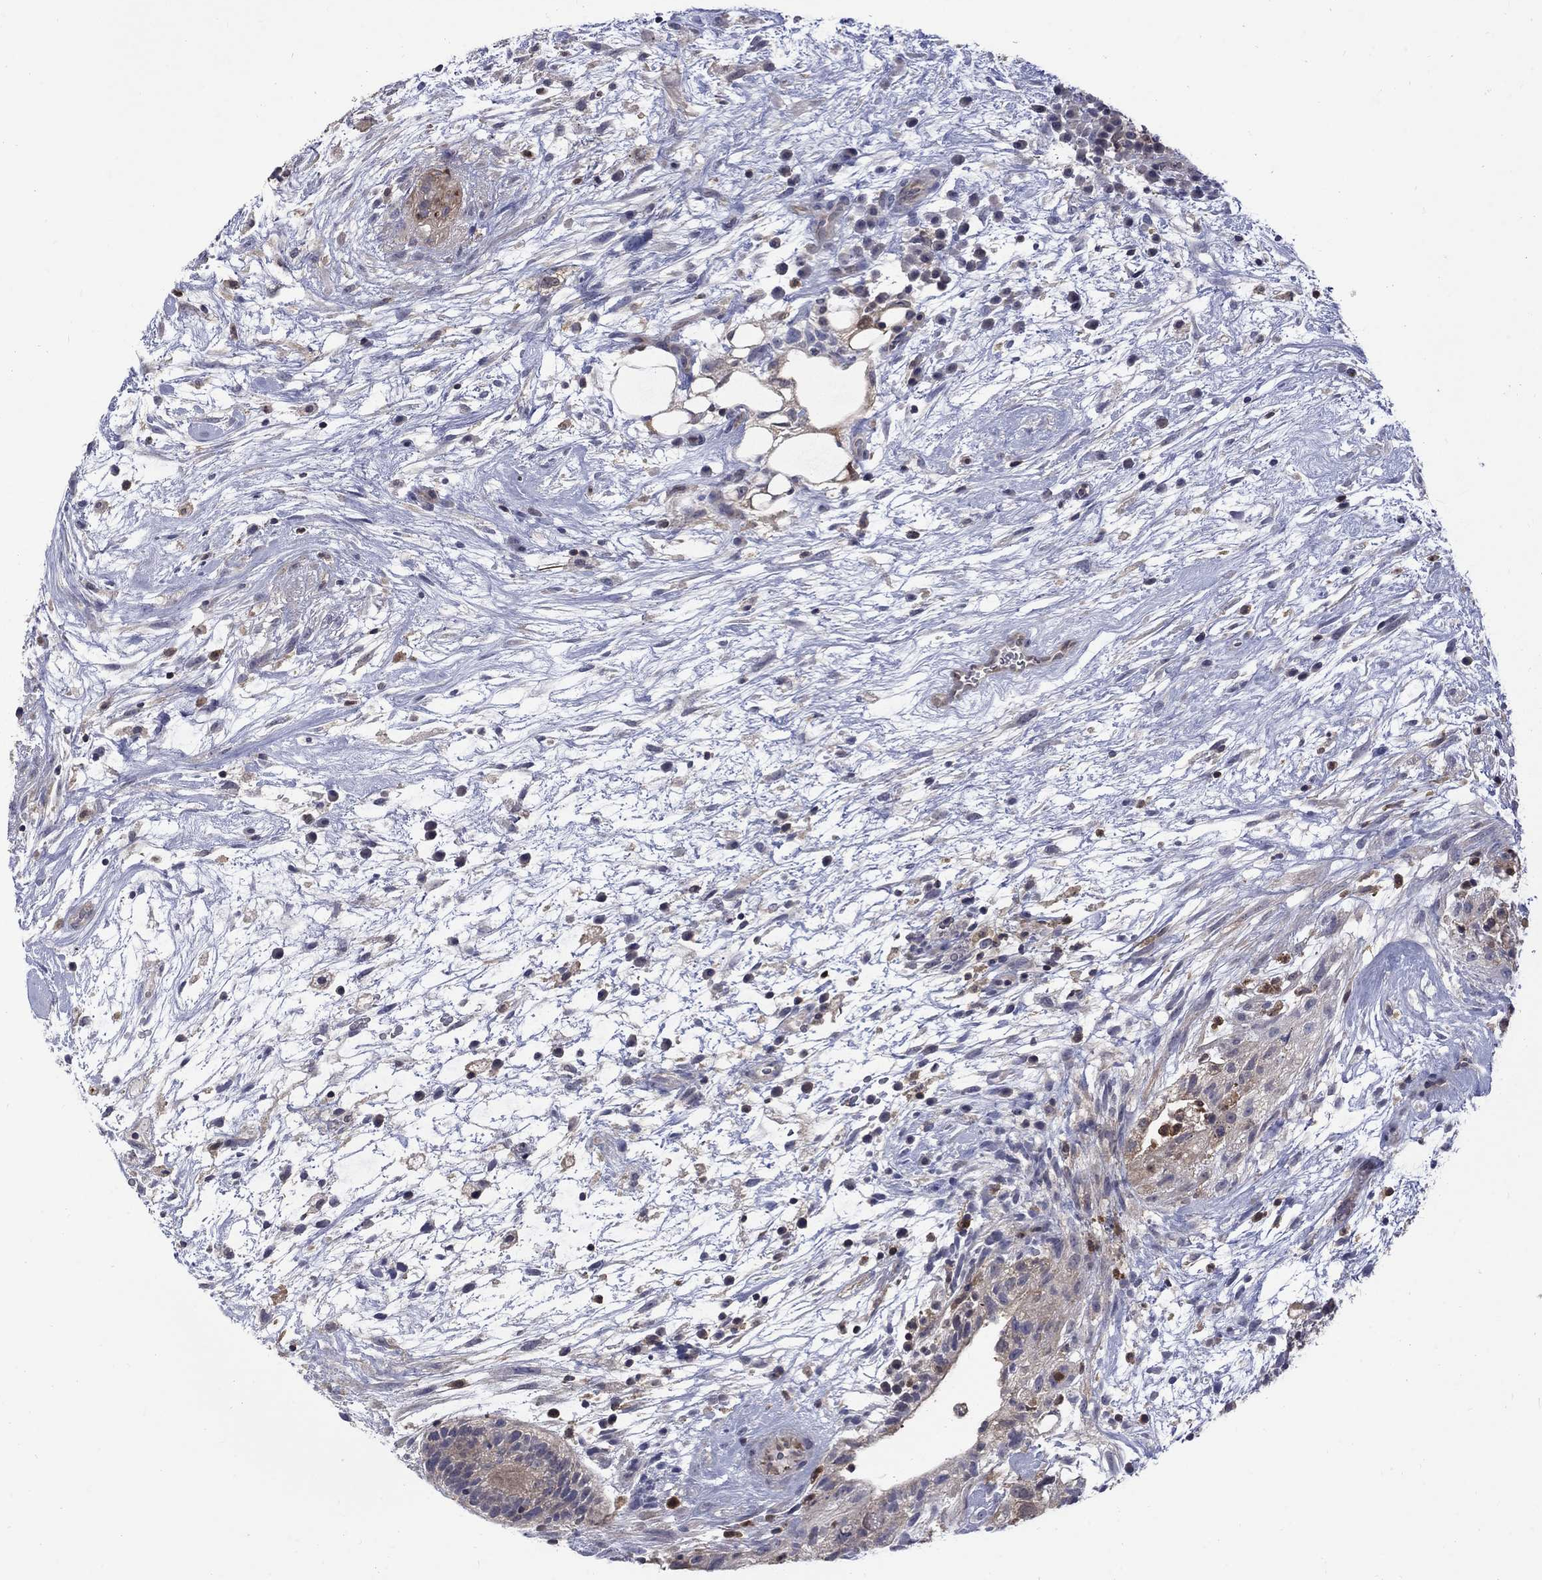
{"staining": {"intensity": "negative", "quantity": "none", "location": "none"}, "tissue": "testis cancer", "cell_type": "Tumor cells", "image_type": "cancer", "snomed": [{"axis": "morphology", "description": "Normal tissue, NOS"}, {"axis": "morphology", "description": "Carcinoma, Embryonal, NOS"}, {"axis": "topography", "description": "Testis"}], "caption": "Tumor cells are negative for brown protein staining in testis cancer (embryonal carcinoma).", "gene": "HKDC1", "patient": {"sex": "male", "age": 32}}